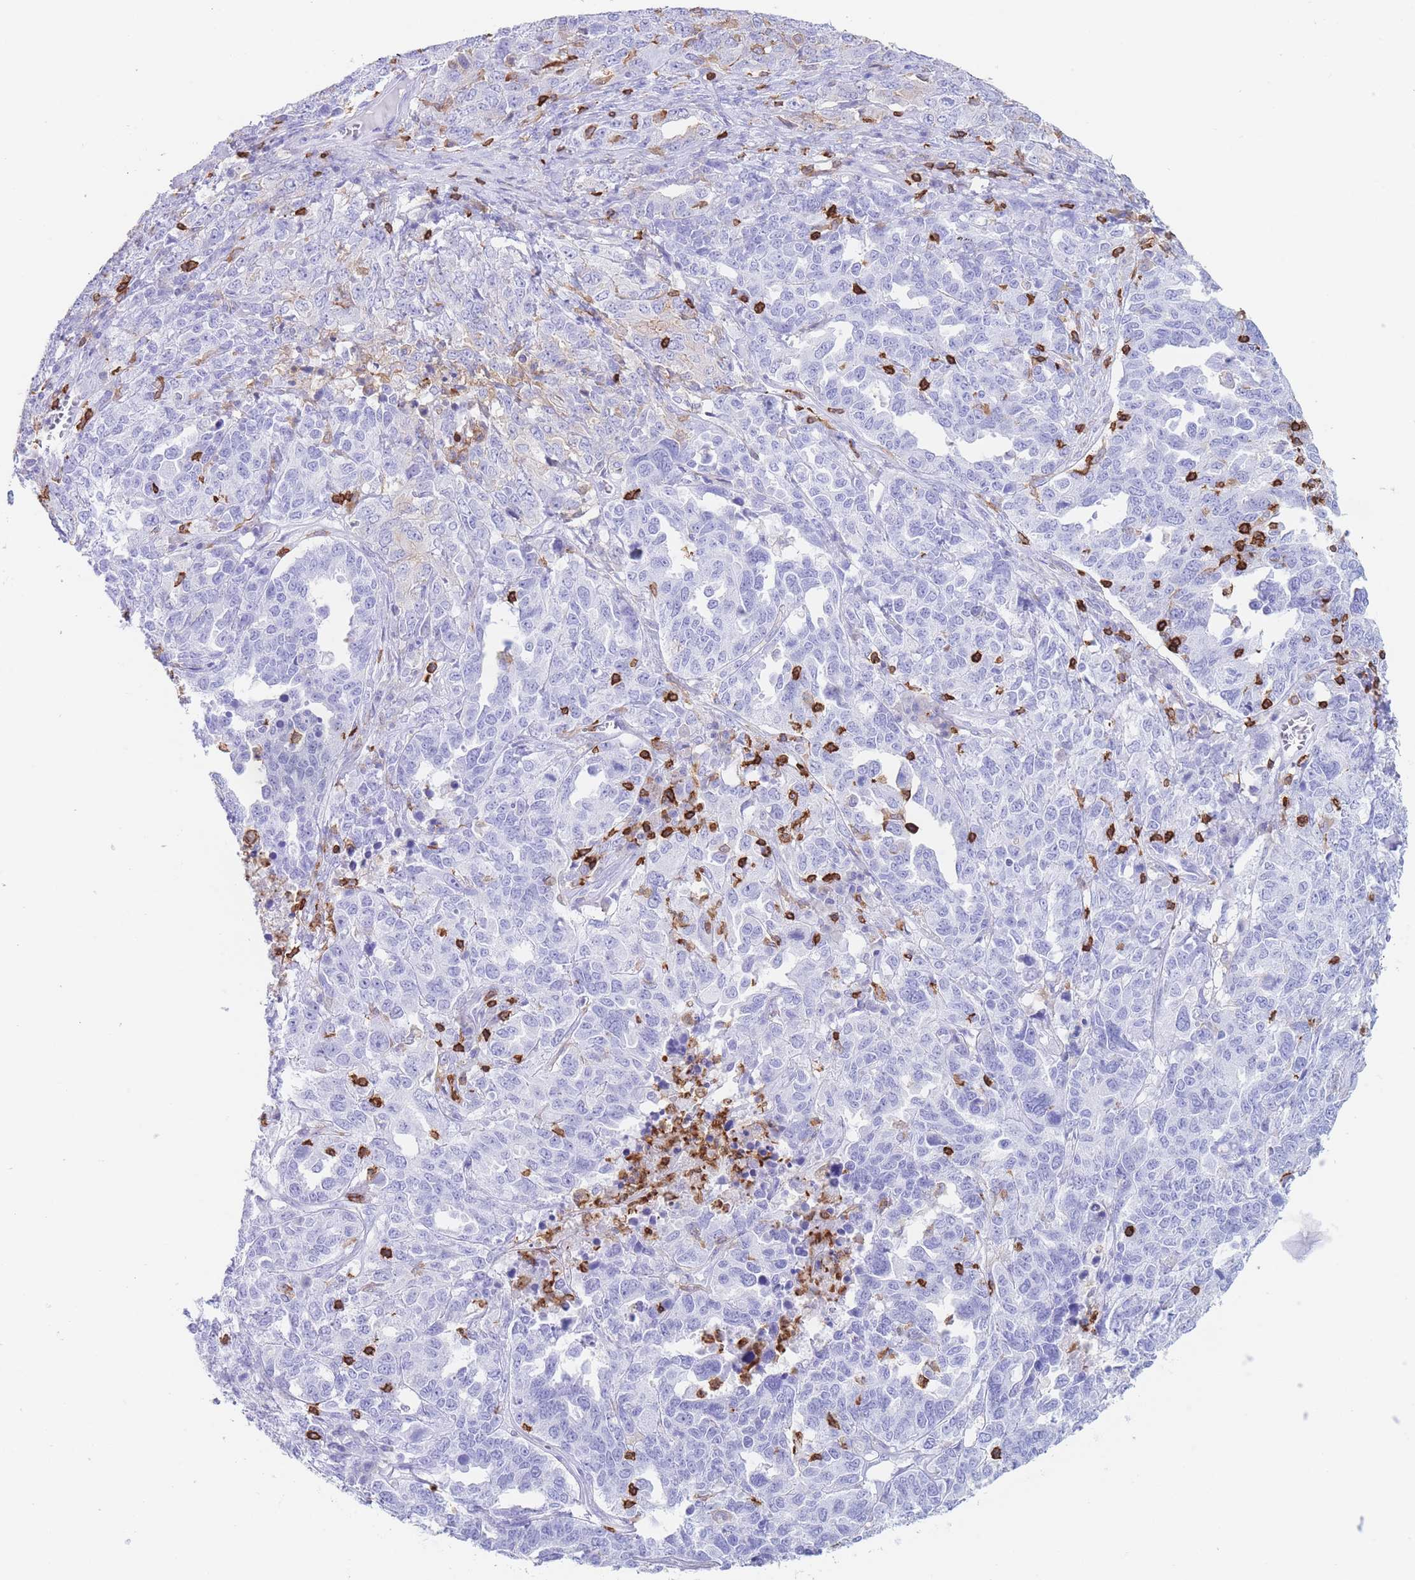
{"staining": {"intensity": "negative", "quantity": "none", "location": "none"}, "tissue": "ovarian cancer", "cell_type": "Tumor cells", "image_type": "cancer", "snomed": [{"axis": "morphology", "description": "Carcinoma, endometroid"}, {"axis": "topography", "description": "Ovary"}], "caption": "Tumor cells show no significant protein staining in ovarian endometroid carcinoma.", "gene": "CORO1A", "patient": {"sex": "female", "age": 62}}